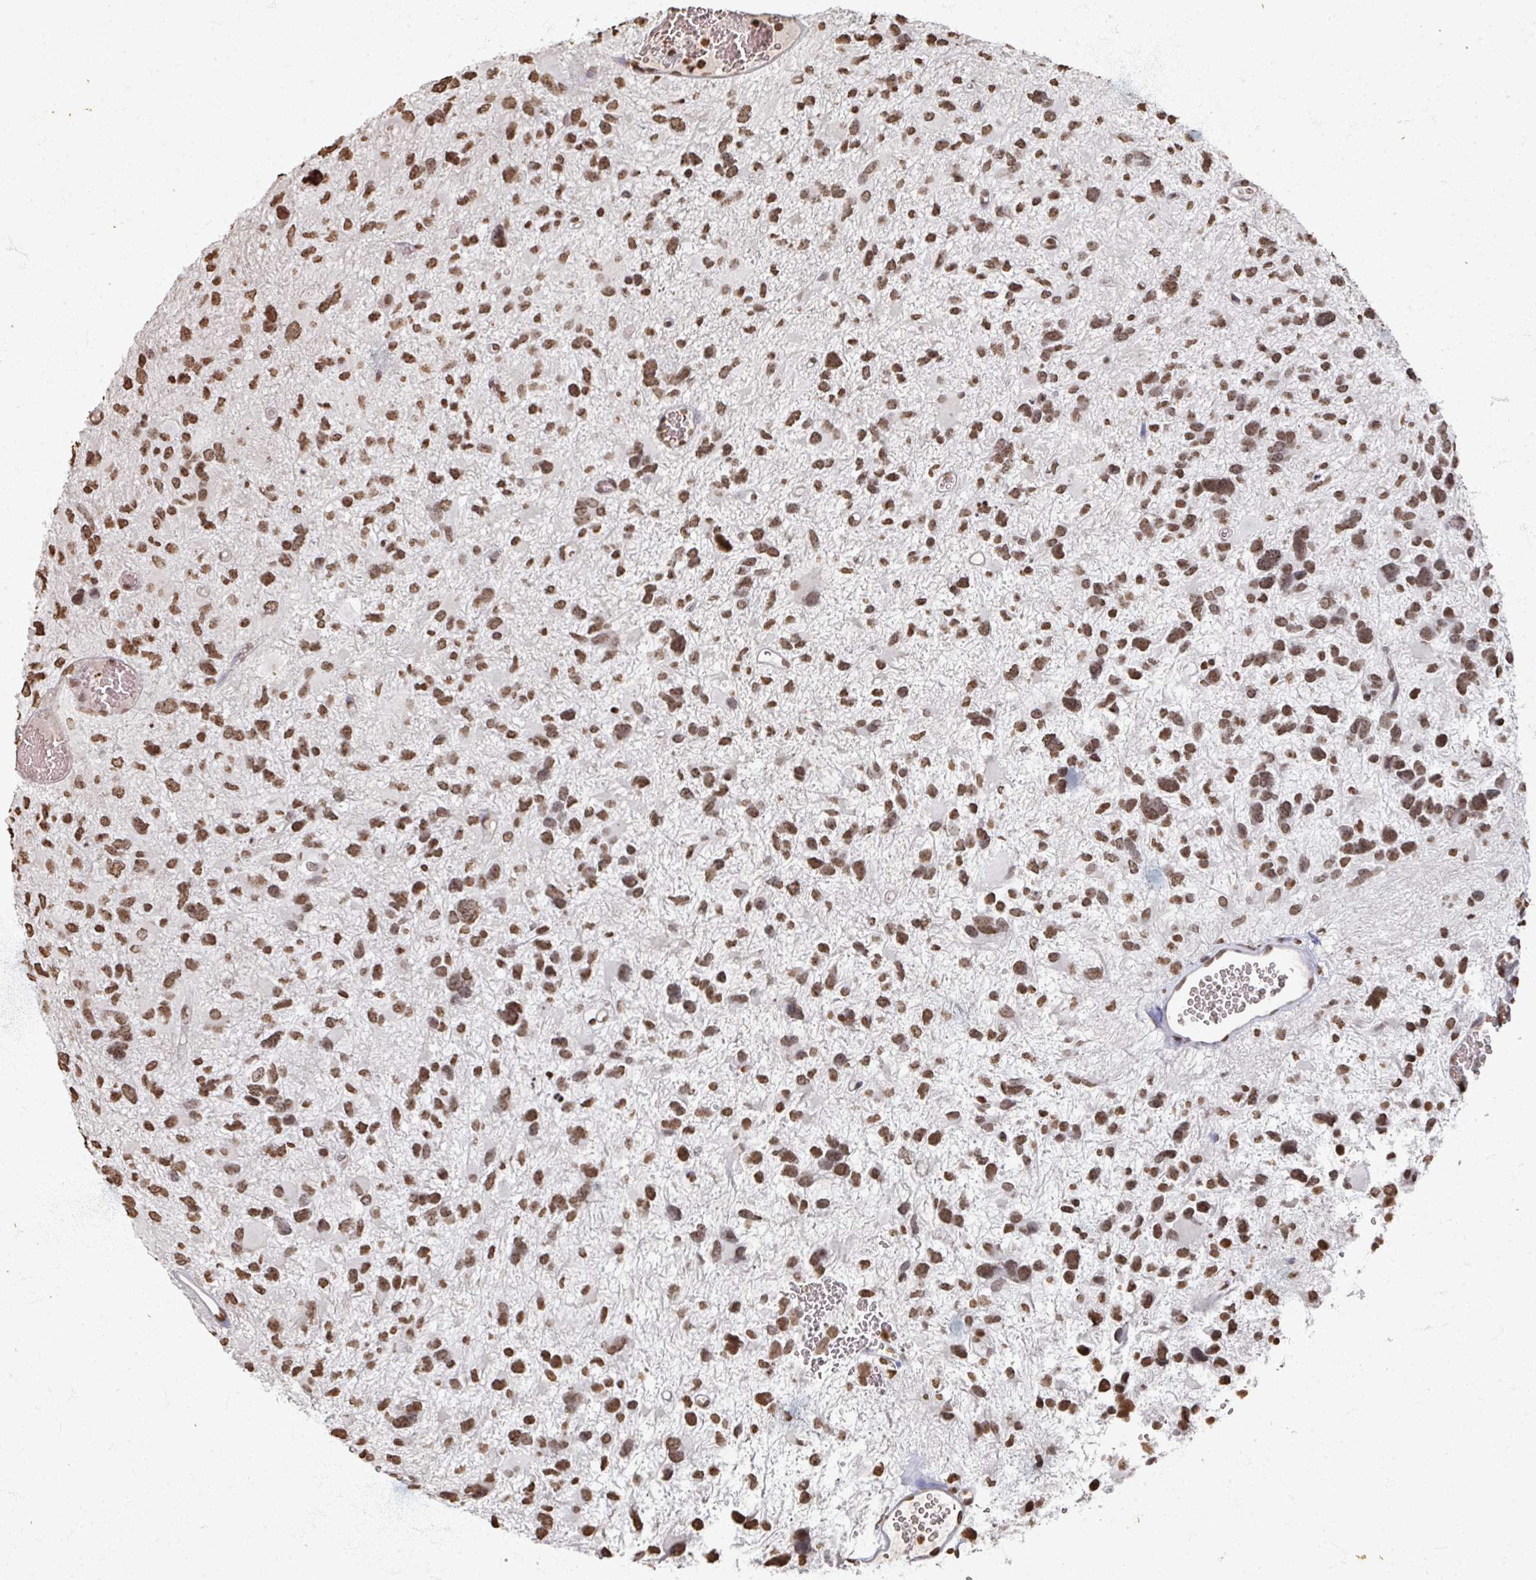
{"staining": {"intensity": "moderate", "quantity": ">75%", "location": "nuclear"}, "tissue": "glioma", "cell_type": "Tumor cells", "image_type": "cancer", "snomed": [{"axis": "morphology", "description": "Glioma, malignant, High grade"}, {"axis": "topography", "description": "Brain"}], "caption": "Immunohistochemical staining of glioma exhibits medium levels of moderate nuclear expression in approximately >75% of tumor cells.", "gene": "DCUN1D5", "patient": {"sex": "female", "age": 11}}